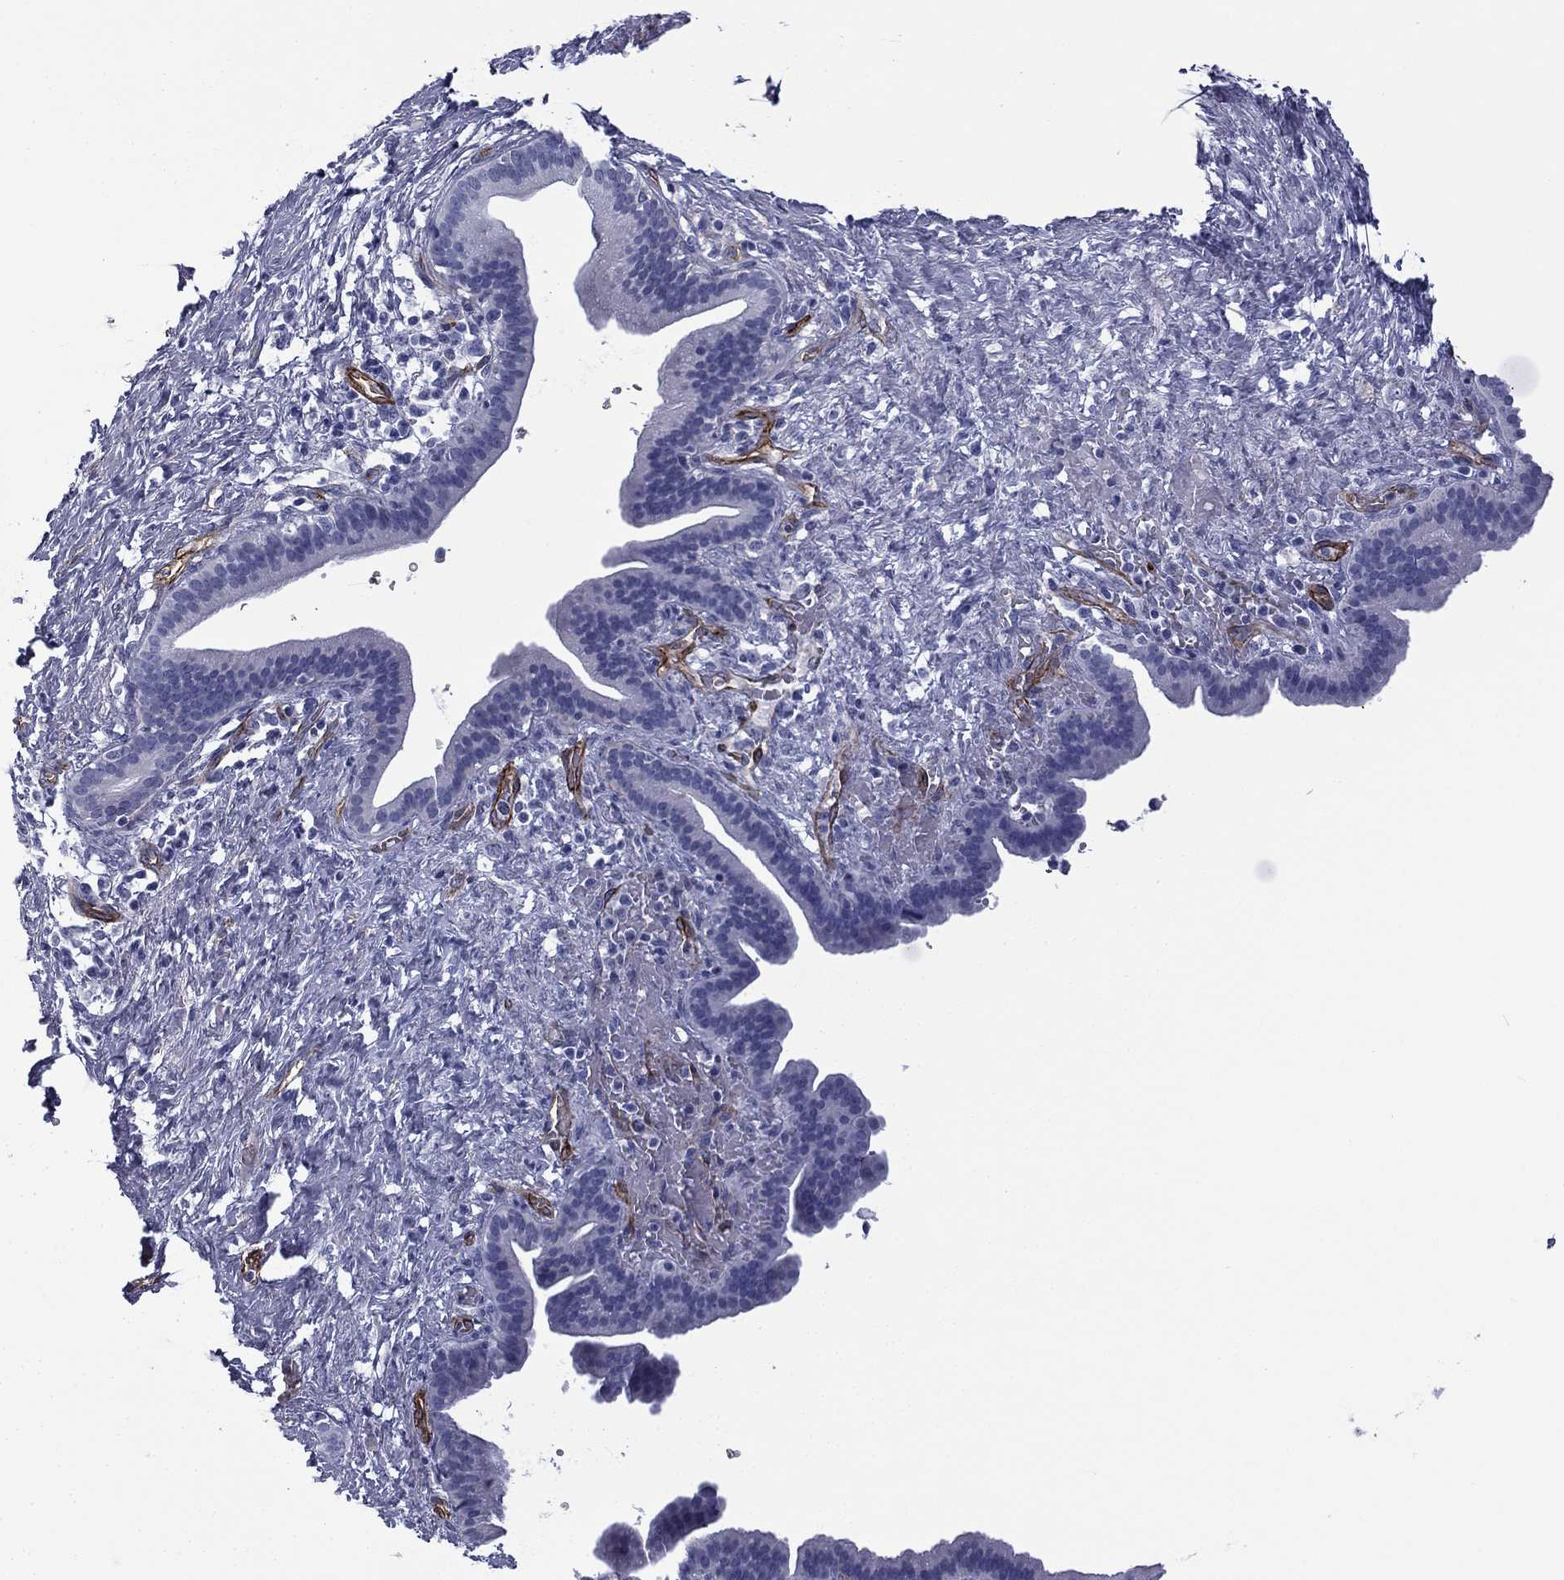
{"staining": {"intensity": "negative", "quantity": "none", "location": "none"}, "tissue": "pancreatic cancer", "cell_type": "Tumor cells", "image_type": "cancer", "snomed": [{"axis": "morphology", "description": "Adenocarcinoma, NOS"}, {"axis": "topography", "description": "Pancreas"}], "caption": "Photomicrograph shows no protein positivity in tumor cells of pancreatic cancer (adenocarcinoma) tissue.", "gene": "CAVIN3", "patient": {"sex": "male", "age": 44}}